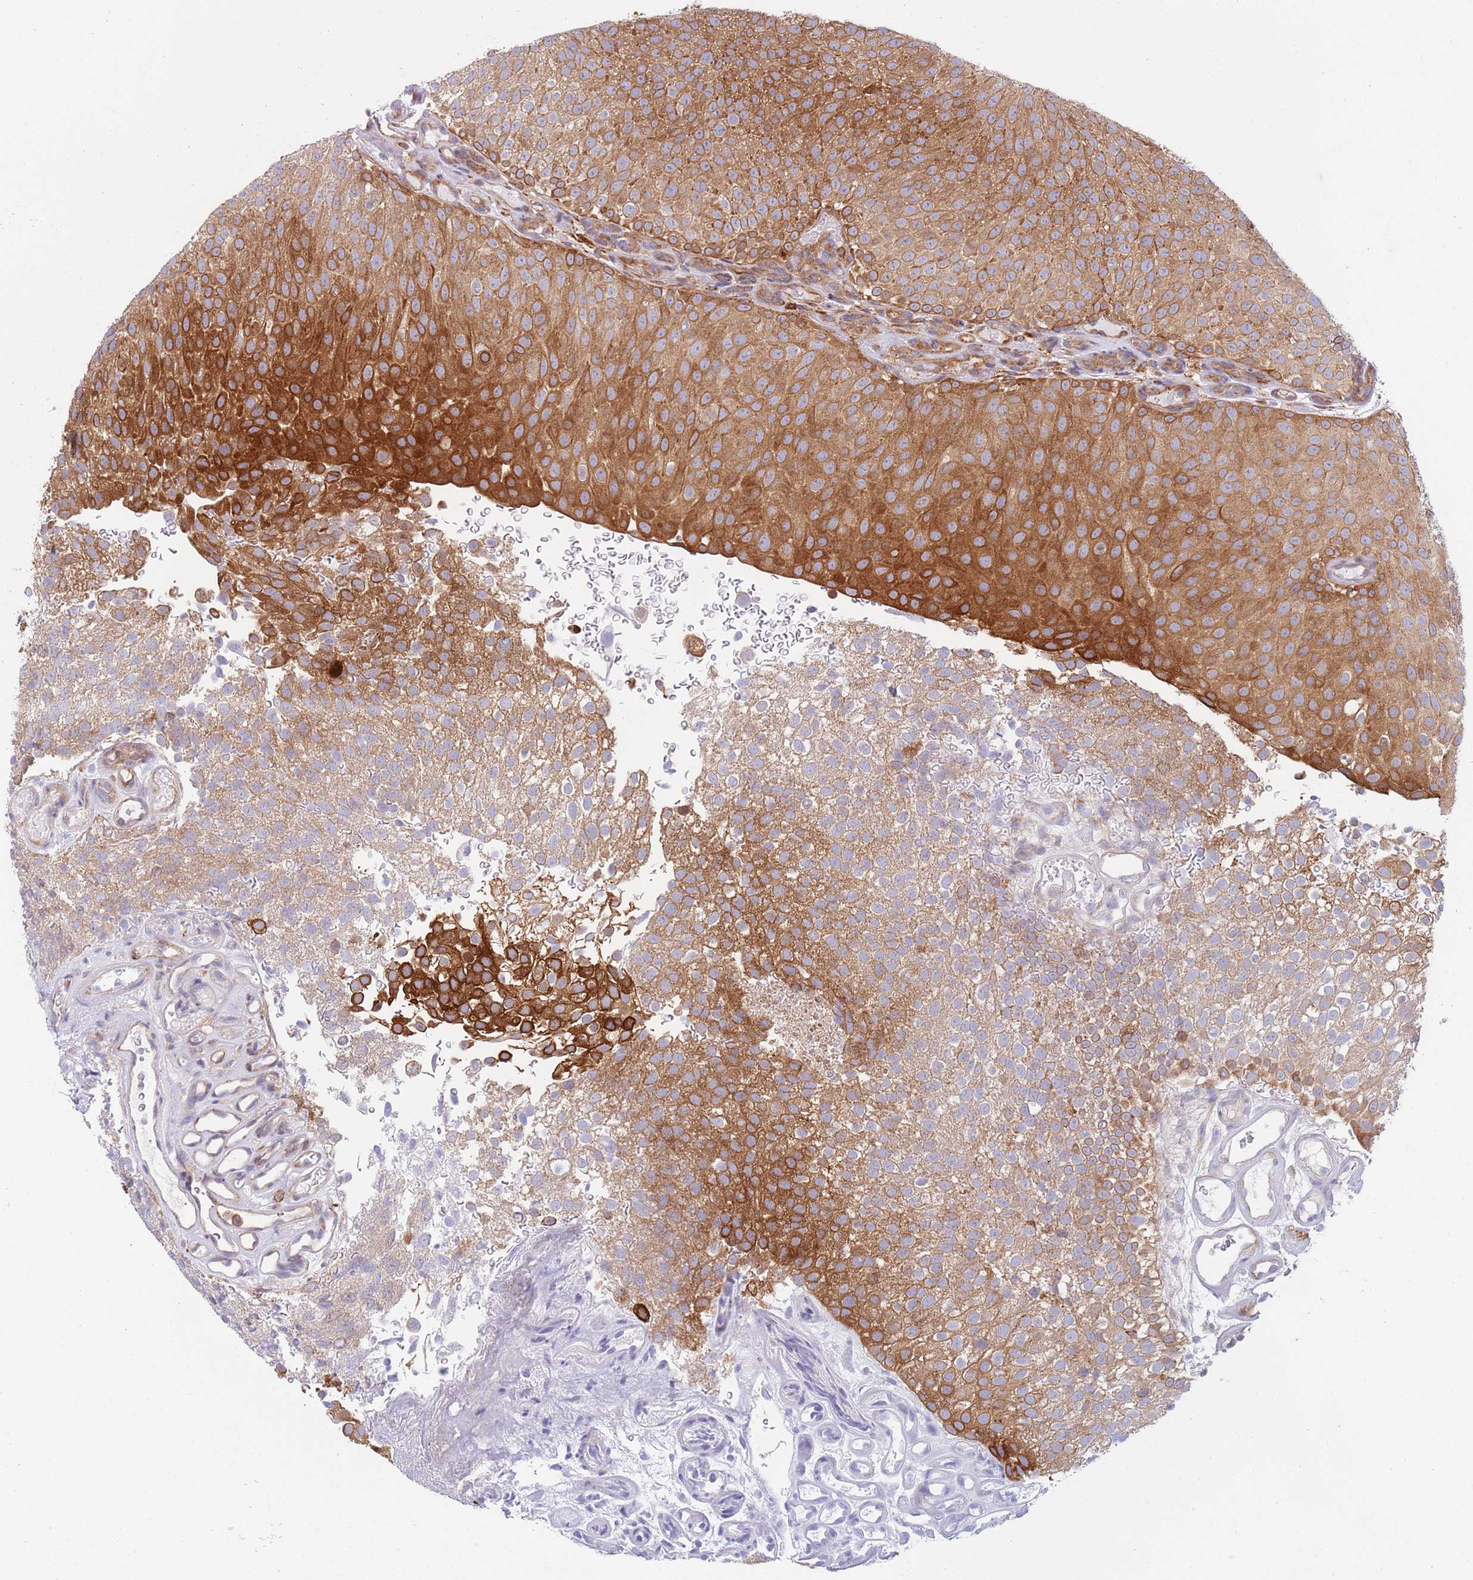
{"staining": {"intensity": "strong", "quantity": ">75%", "location": "cytoplasmic/membranous"}, "tissue": "urothelial cancer", "cell_type": "Tumor cells", "image_type": "cancer", "snomed": [{"axis": "morphology", "description": "Urothelial carcinoma, Low grade"}, {"axis": "topography", "description": "Urinary bladder"}], "caption": "Urothelial carcinoma (low-grade) stained with a brown dye displays strong cytoplasmic/membranous positive positivity in about >75% of tumor cells.", "gene": "ZMYM5", "patient": {"sex": "male", "age": 78}}